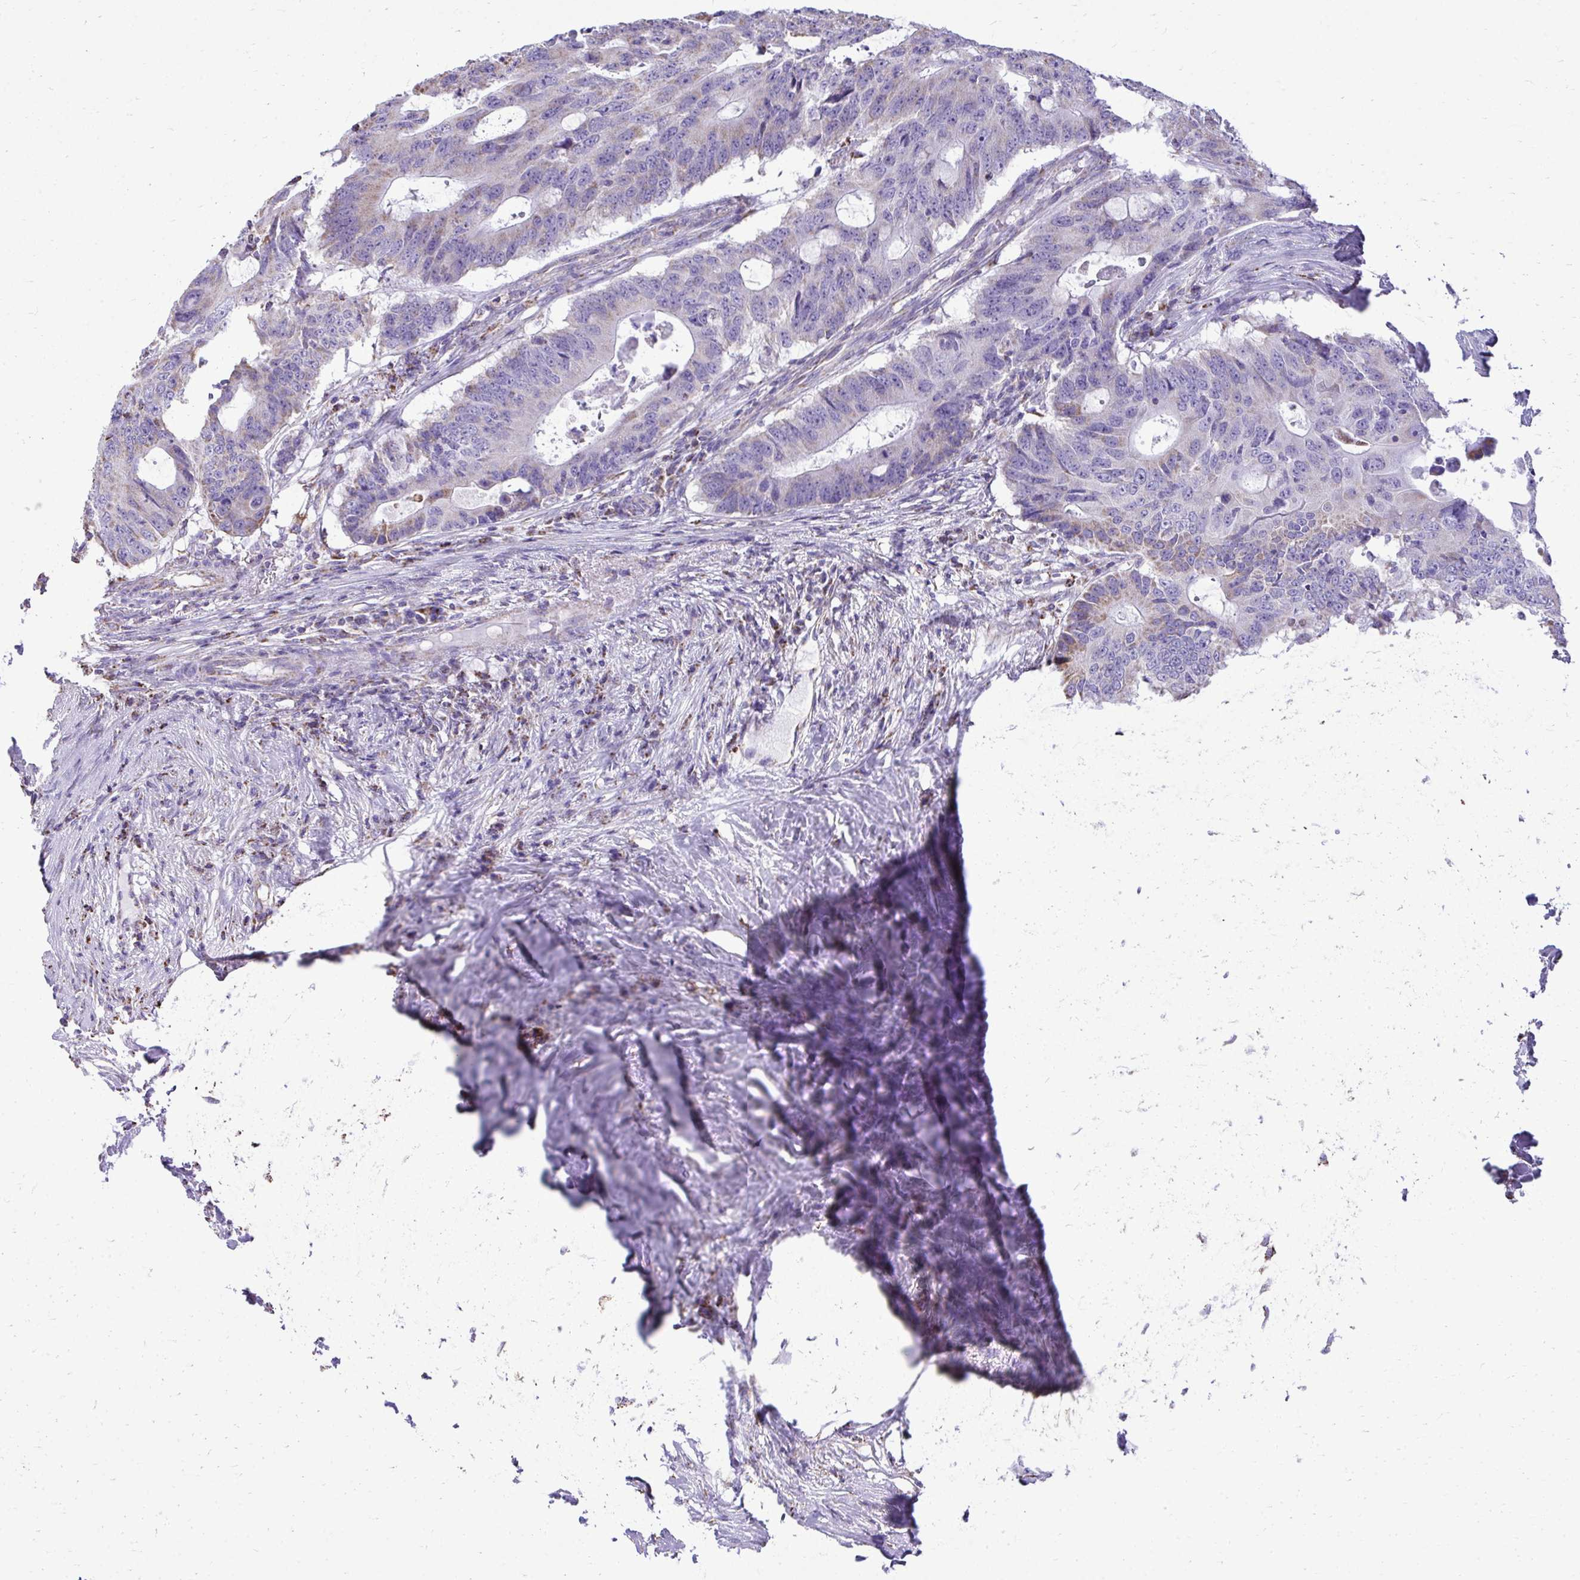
{"staining": {"intensity": "weak", "quantity": "<25%", "location": "cytoplasmic/membranous"}, "tissue": "colorectal cancer", "cell_type": "Tumor cells", "image_type": "cancer", "snomed": [{"axis": "morphology", "description": "Adenocarcinoma, NOS"}, {"axis": "topography", "description": "Colon"}], "caption": "This is a photomicrograph of IHC staining of colorectal adenocarcinoma, which shows no staining in tumor cells.", "gene": "MPZL2", "patient": {"sex": "male", "age": 71}}